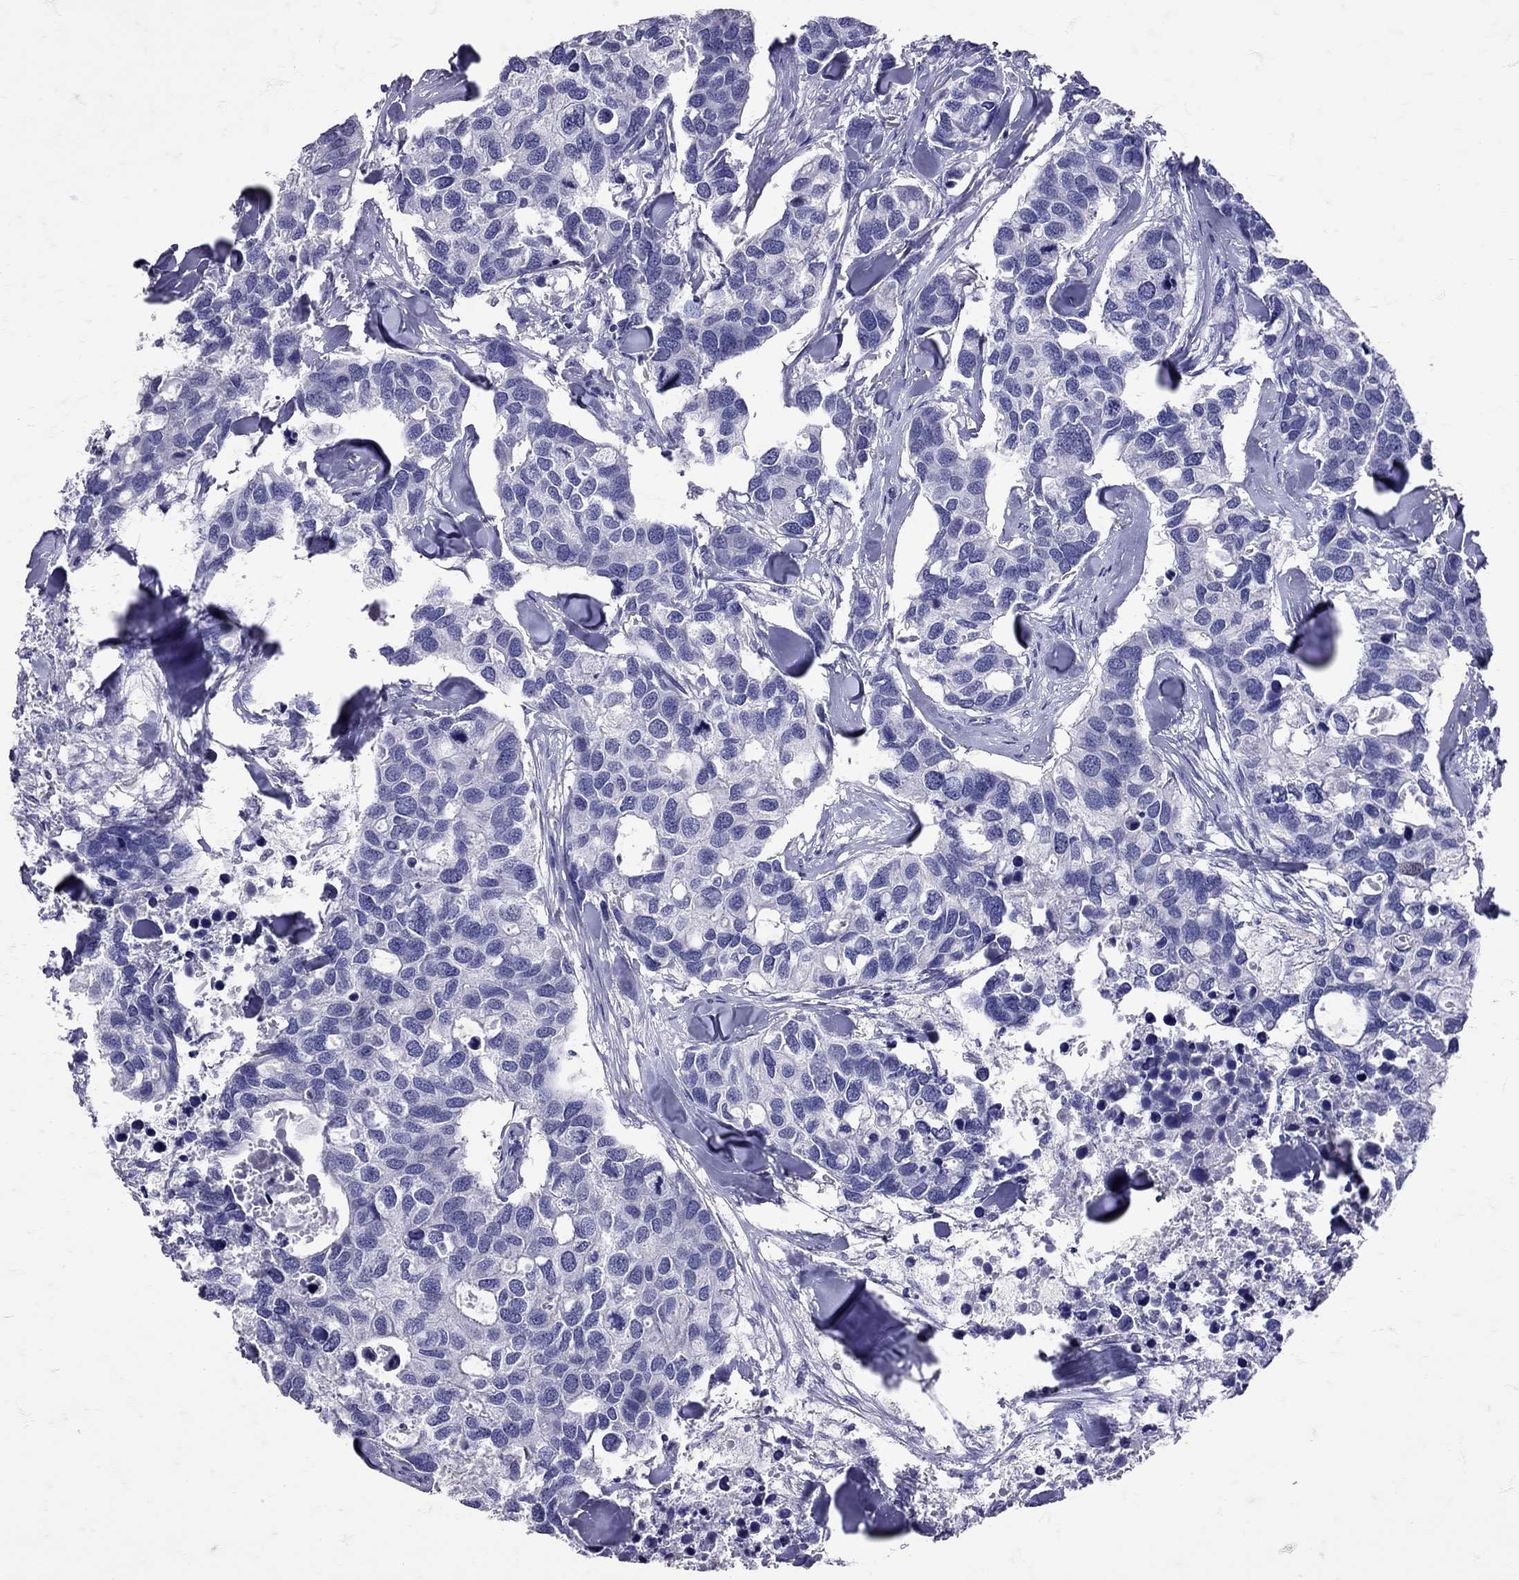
{"staining": {"intensity": "negative", "quantity": "none", "location": "none"}, "tissue": "breast cancer", "cell_type": "Tumor cells", "image_type": "cancer", "snomed": [{"axis": "morphology", "description": "Duct carcinoma"}, {"axis": "topography", "description": "Breast"}], "caption": "Immunohistochemistry (IHC) histopathology image of neoplastic tissue: infiltrating ductal carcinoma (breast) stained with DAB reveals no significant protein staining in tumor cells.", "gene": "SST", "patient": {"sex": "female", "age": 83}}